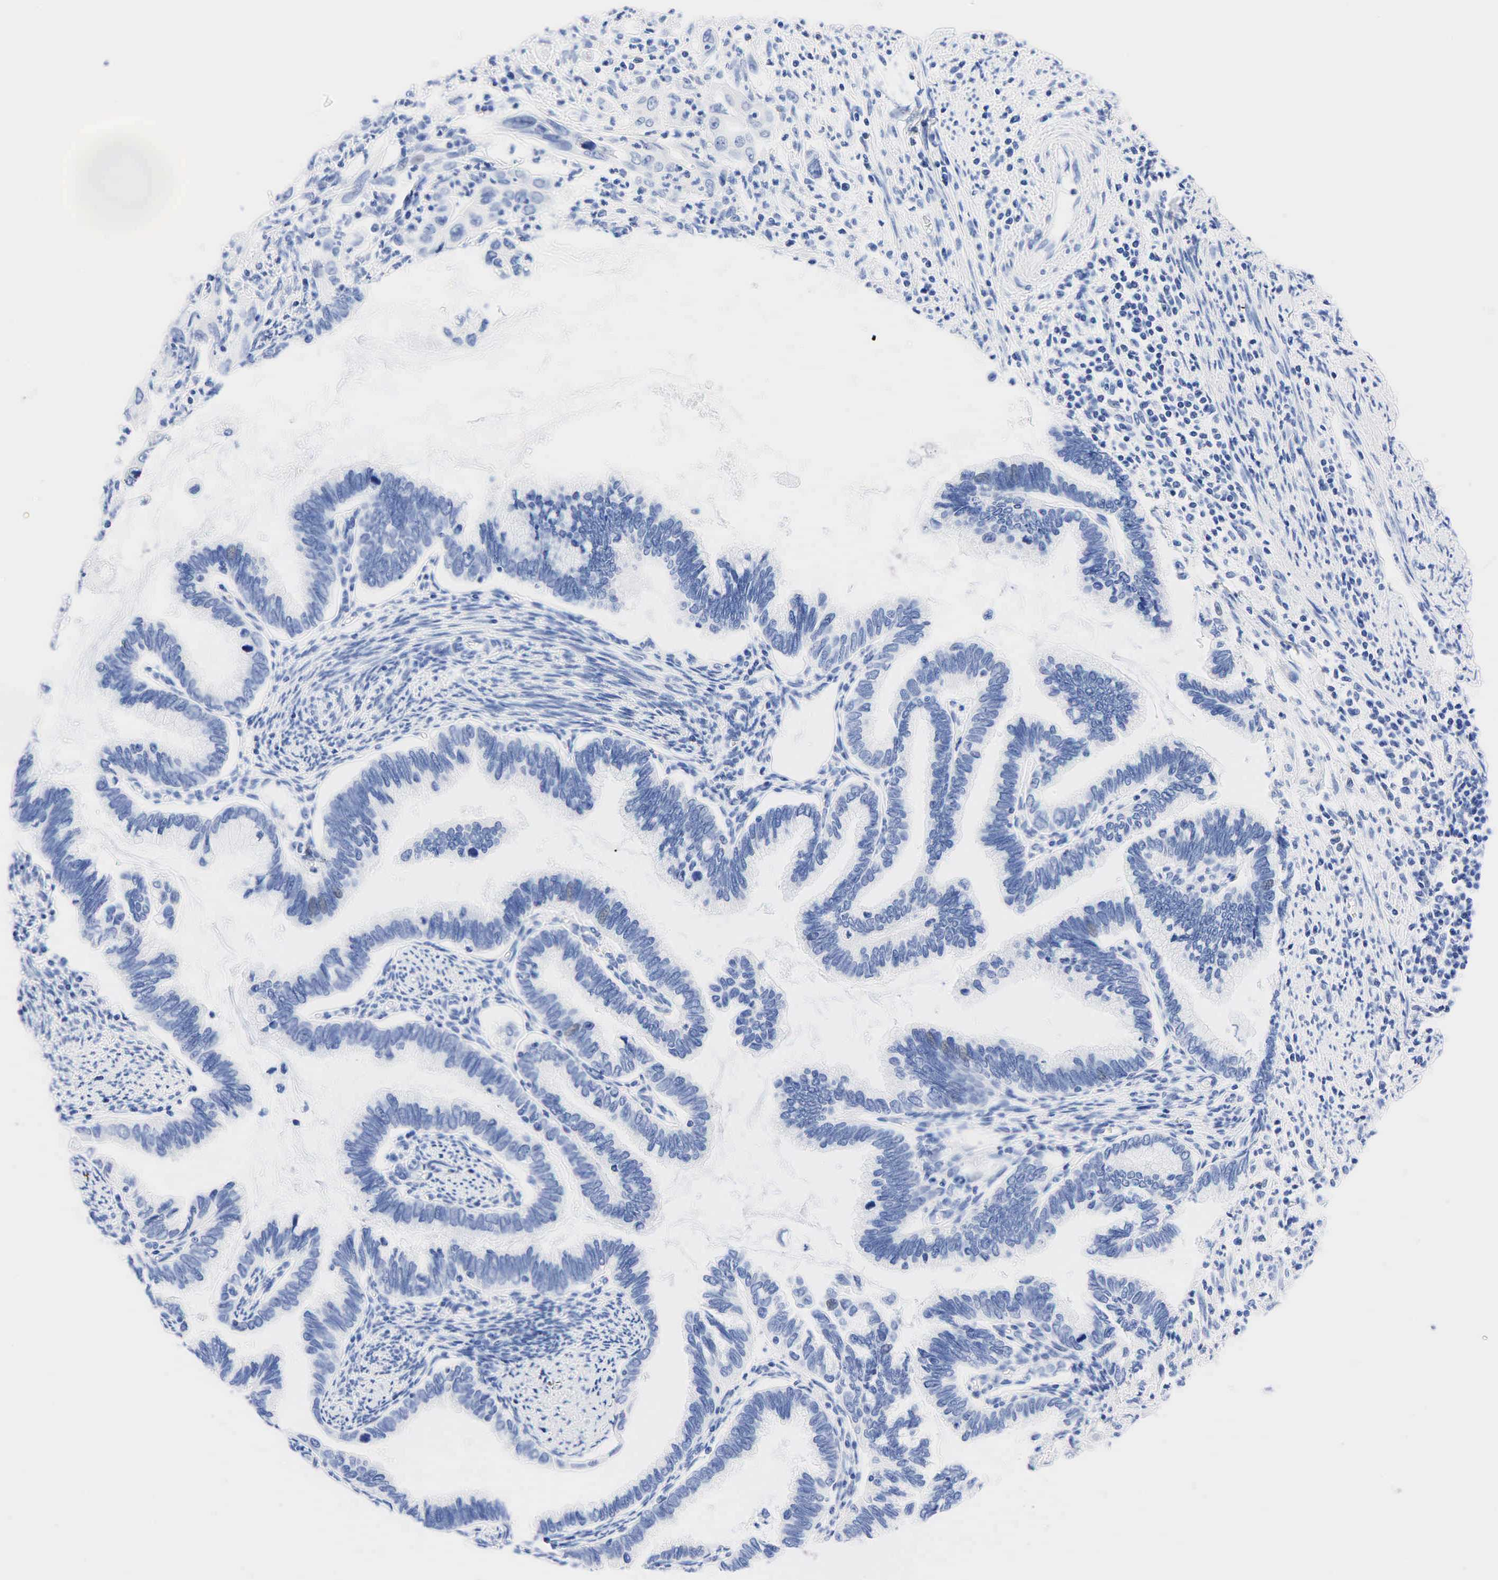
{"staining": {"intensity": "negative", "quantity": "none", "location": "none"}, "tissue": "cervical cancer", "cell_type": "Tumor cells", "image_type": "cancer", "snomed": [{"axis": "morphology", "description": "Adenocarcinoma, NOS"}, {"axis": "topography", "description": "Cervix"}], "caption": "Tumor cells are negative for protein expression in human cervical cancer (adenocarcinoma).", "gene": "NKX2-1", "patient": {"sex": "female", "age": 49}}